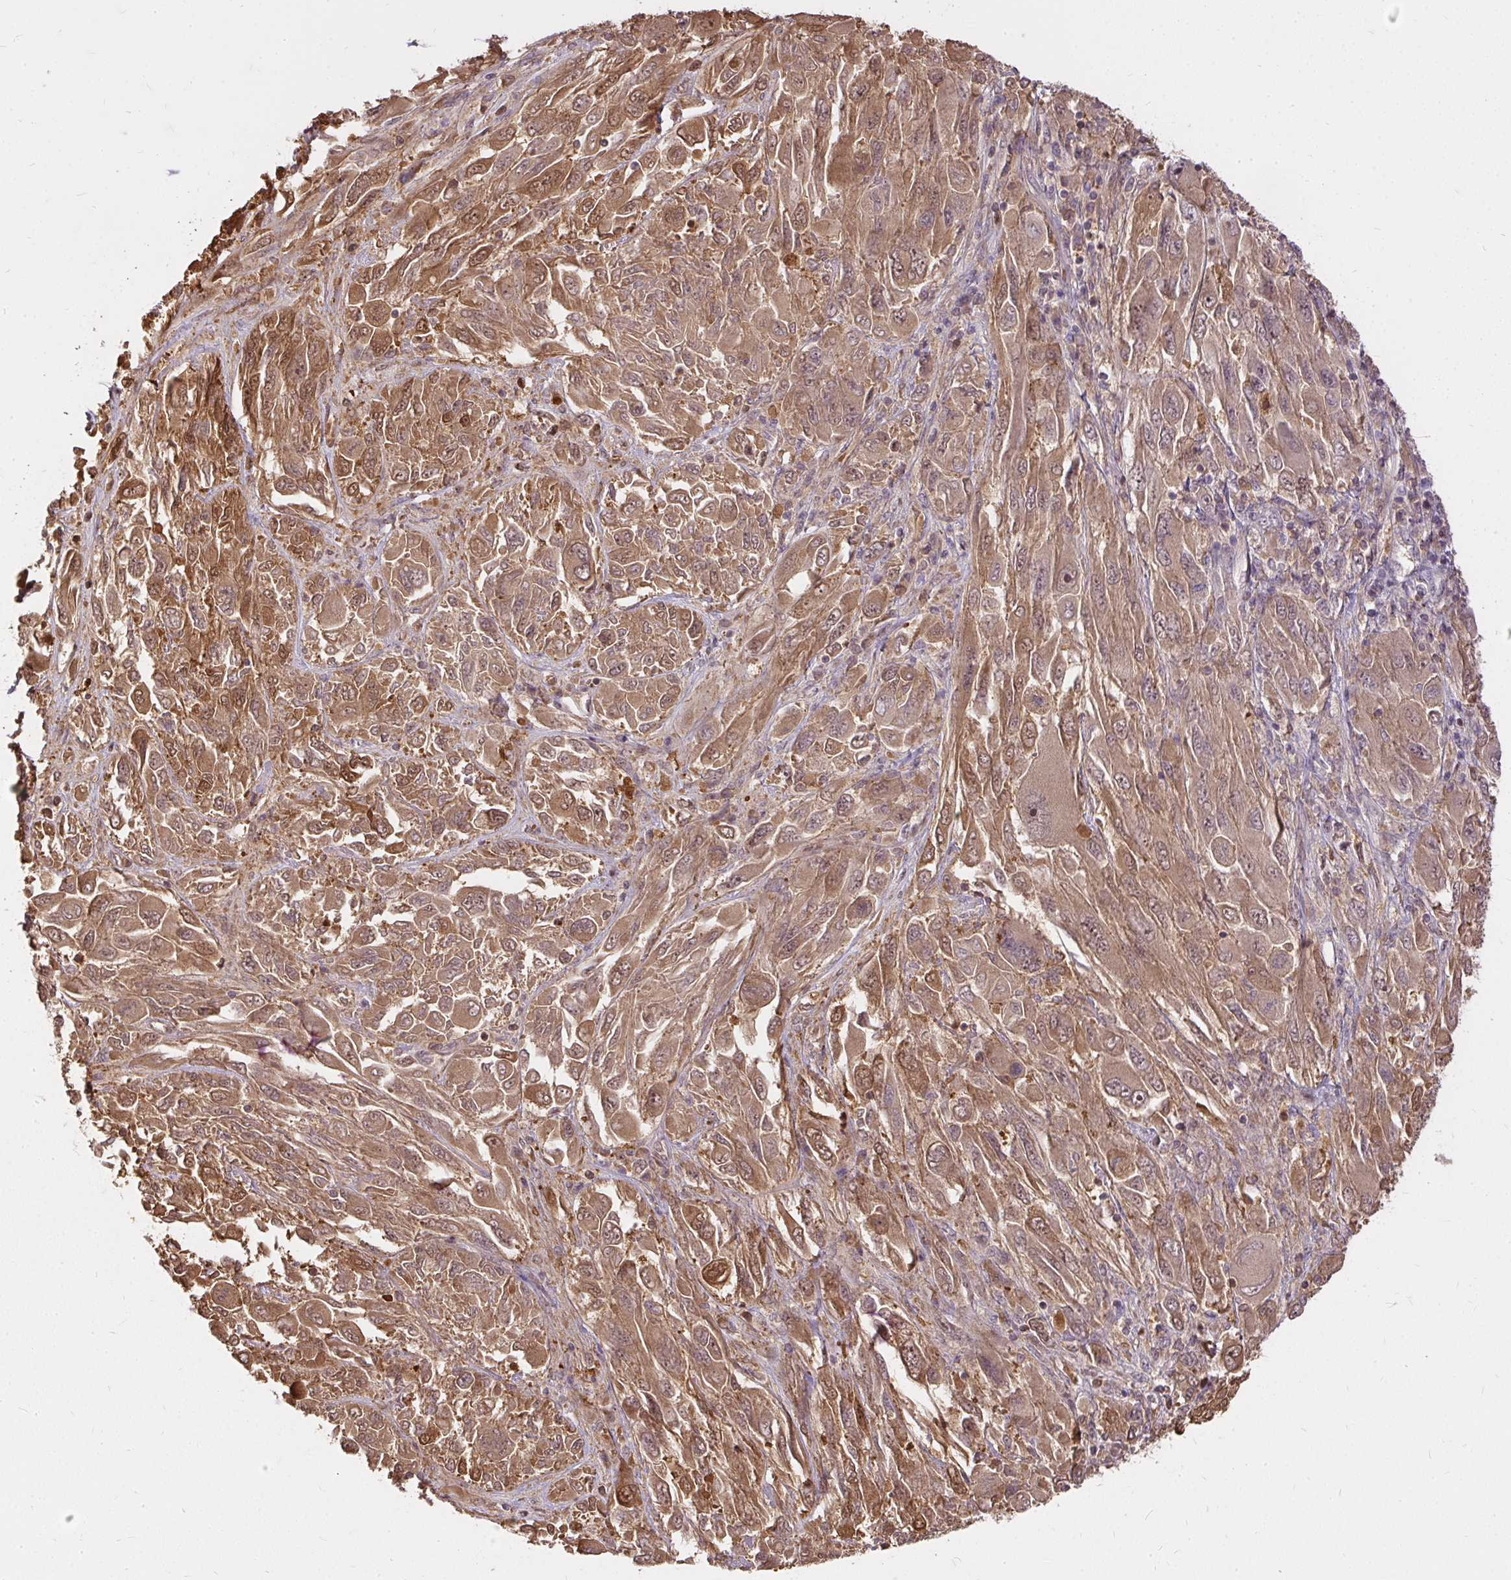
{"staining": {"intensity": "moderate", "quantity": ">75%", "location": "cytoplasmic/membranous"}, "tissue": "melanoma", "cell_type": "Tumor cells", "image_type": "cancer", "snomed": [{"axis": "morphology", "description": "Malignant melanoma, NOS"}, {"axis": "topography", "description": "Skin"}], "caption": "Melanoma tissue displays moderate cytoplasmic/membranous positivity in about >75% of tumor cells", "gene": "AP5S1", "patient": {"sex": "female", "age": 91}}